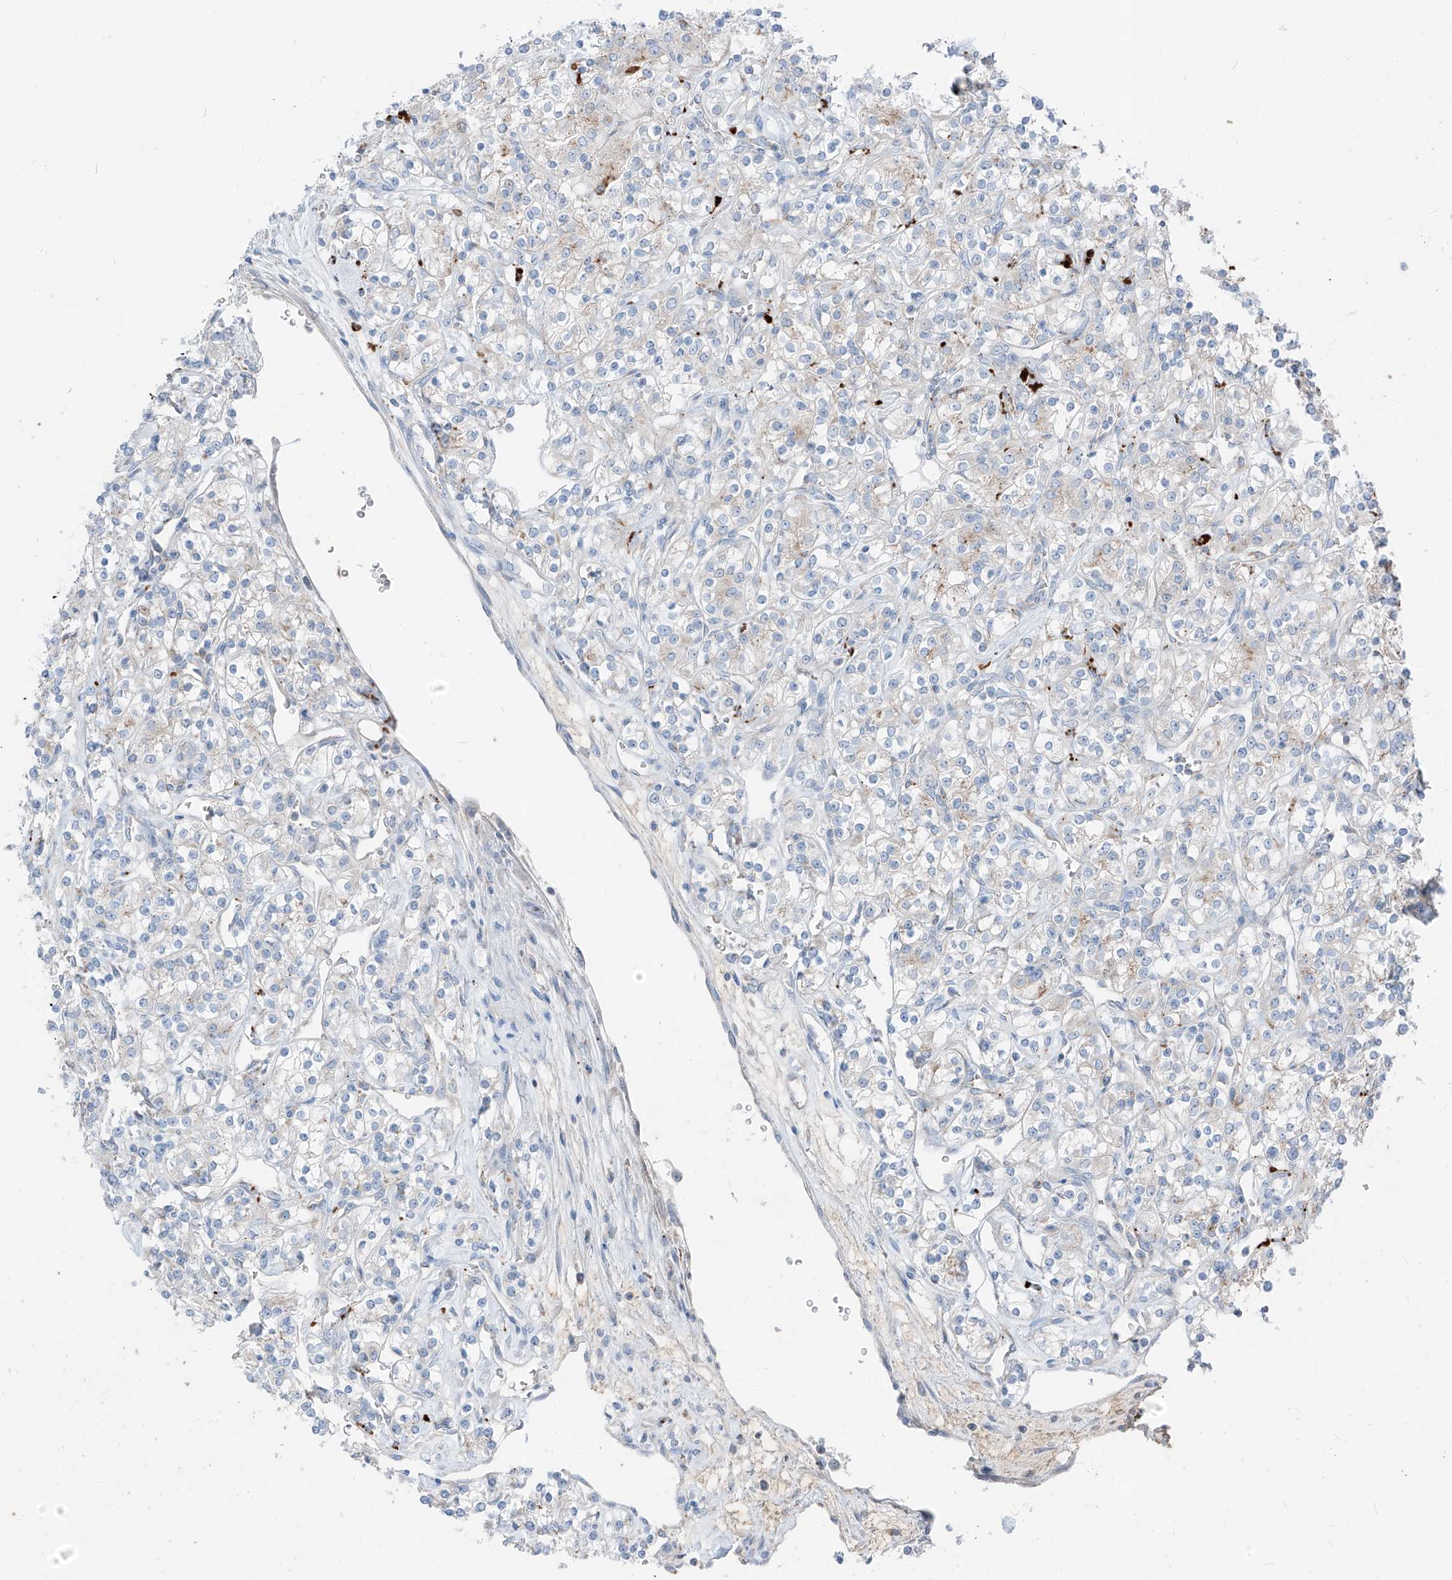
{"staining": {"intensity": "negative", "quantity": "none", "location": "none"}, "tissue": "renal cancer", "cell_type": "Tumor cells", "image_type": "cancer", "snomed": [{"axis": "morphology", "description": "Adenocarcinoma, NOS"}, {"axis": "topography", "description": "Kidney"}], "caption": "Renal cancer (adenocarcinoma) was stained to show a protein in brown. There is no significant staining in tumor cells.", "gene": "GPR137C", "patient": {"sex": "male", "age": 77}}